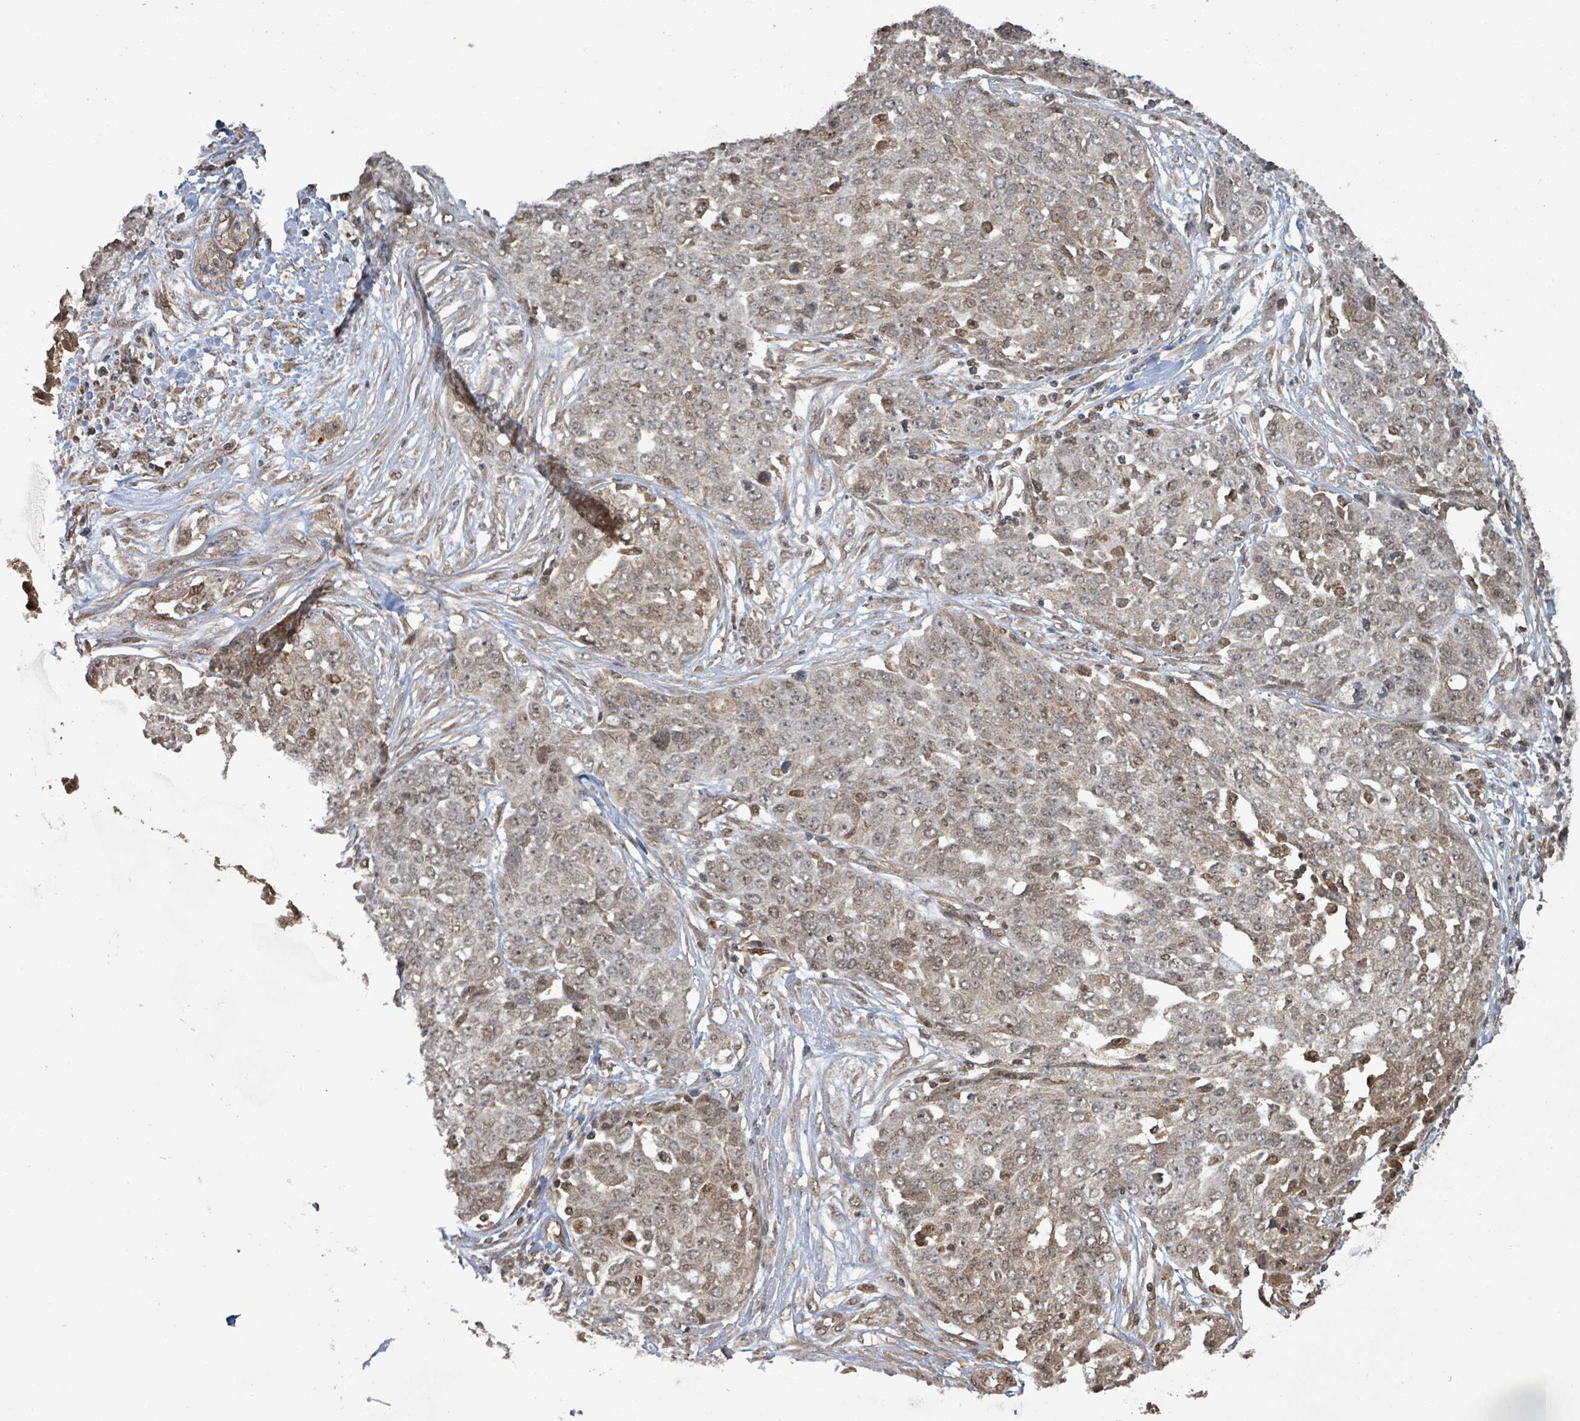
{"staining": {"intensity": "weak", "quantity": ">75%", "location": "cytoplasmic/membranous,nuclear"}, "tissue": "ovarian cancer", "cell_type": "Tumor cells", "image_type": "cancer", "snomed": [{"axis": "morphology", "description": "Cystadenocarcinoma, serous, NOS"}, {"axis": "topography", "description": "Soft tissue"}, {"axis": "topography", "description": "Ovary"}], "caption": "Ovarian cancer (serous cystadenocarcinoma) stained with DAB (3,3'-diaminobenzidine) immunohistochemistry (IHC) shows low levels of weak cytoplasmic/membranous and nuclear staining in about >75% of tumor cells.", "gene": "KLC1", "patient": {"sex": "female", "age": 57}}